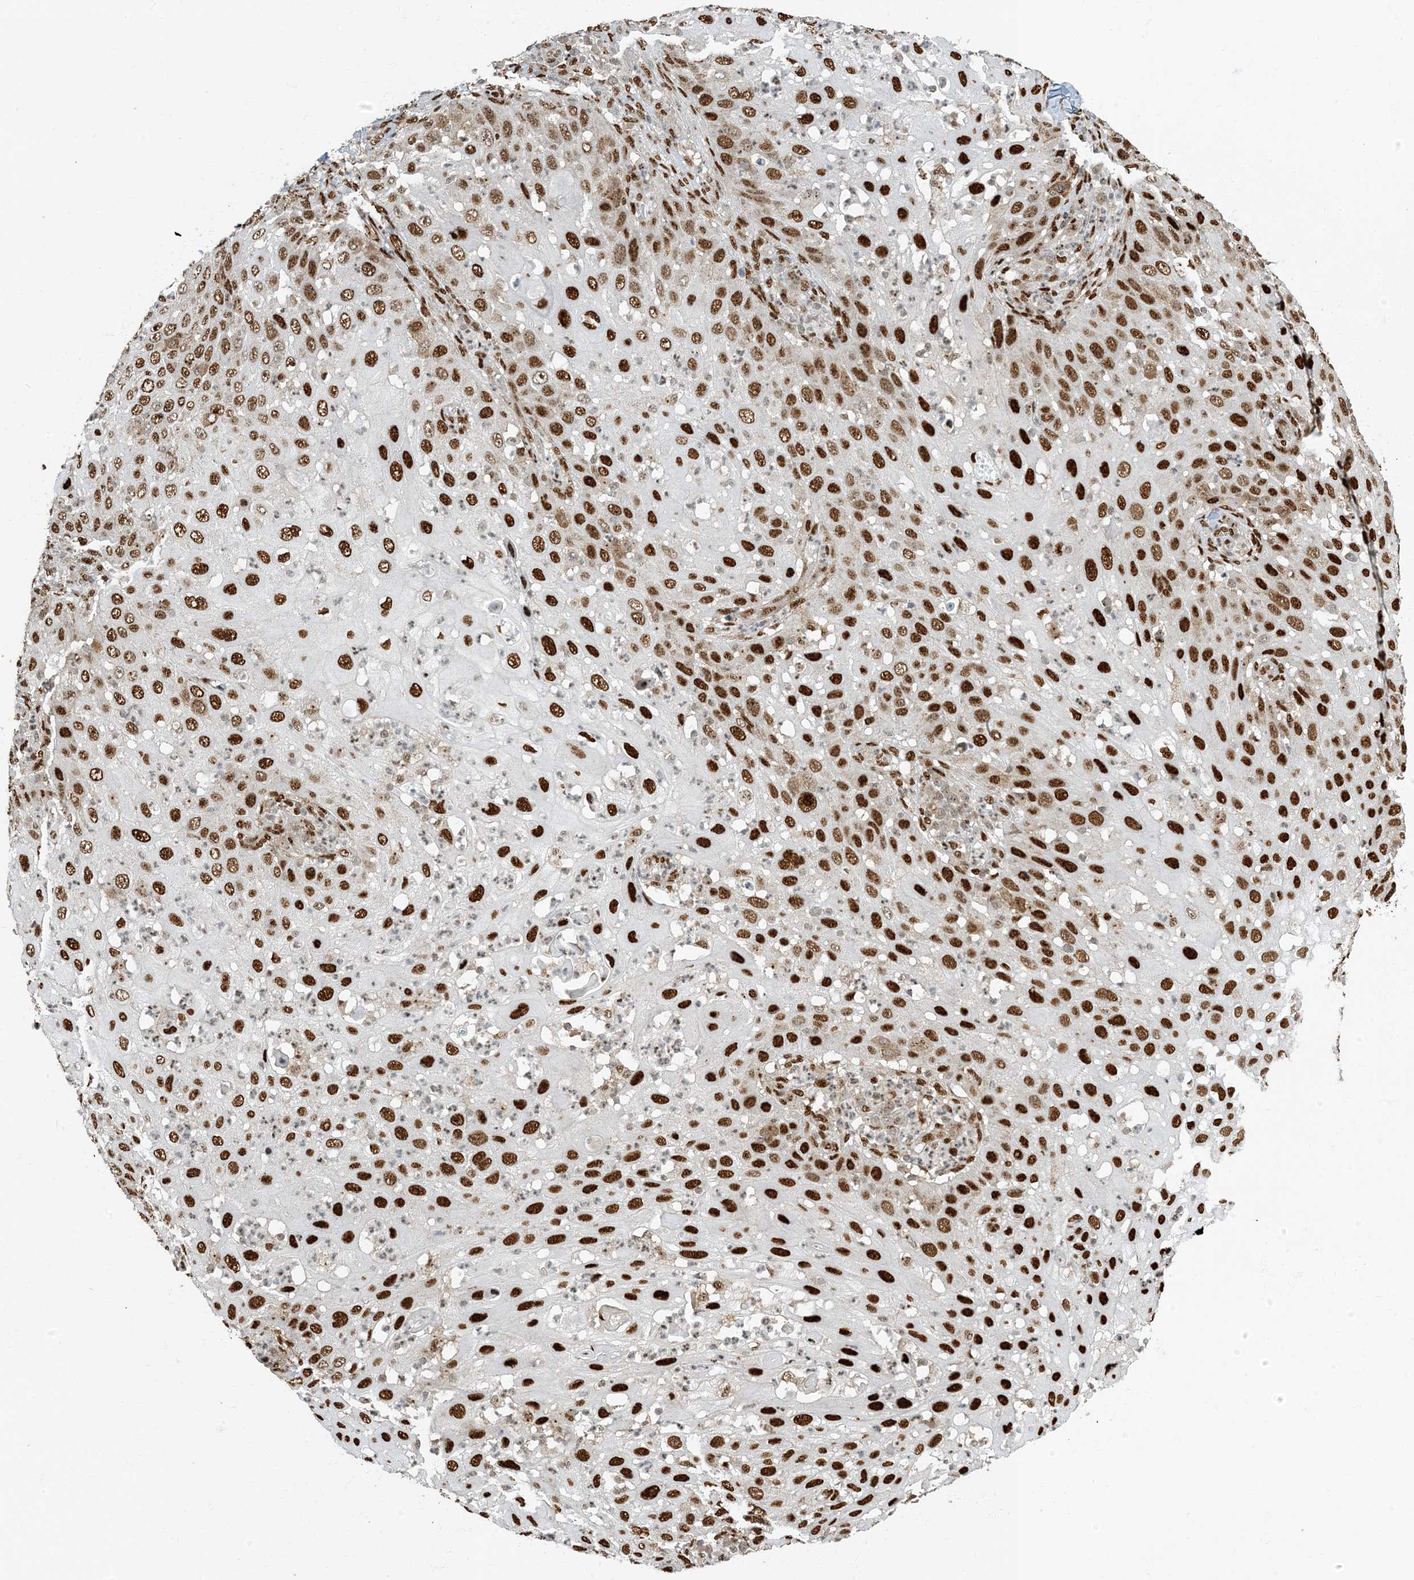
{"staining": {"intensity": "strong", "quantity": ">75%", "location": "nuclear"}, "tissue": "skin cancer", "cell_type": "Tumor cells", "image_type": "cancer", "snomed": [{"axis": "morphology", "description": "Squamous cell carcinoma, NOS"}, {"axis": "topography", "description": "Skin"}], "caption": "Strong nuclear protein positivity is seen in approximately >75% of tumor cells in squamous cell carcinoma (skin).", "gene": "MBD1", "patient": {"sex": "female", "age": 44}}